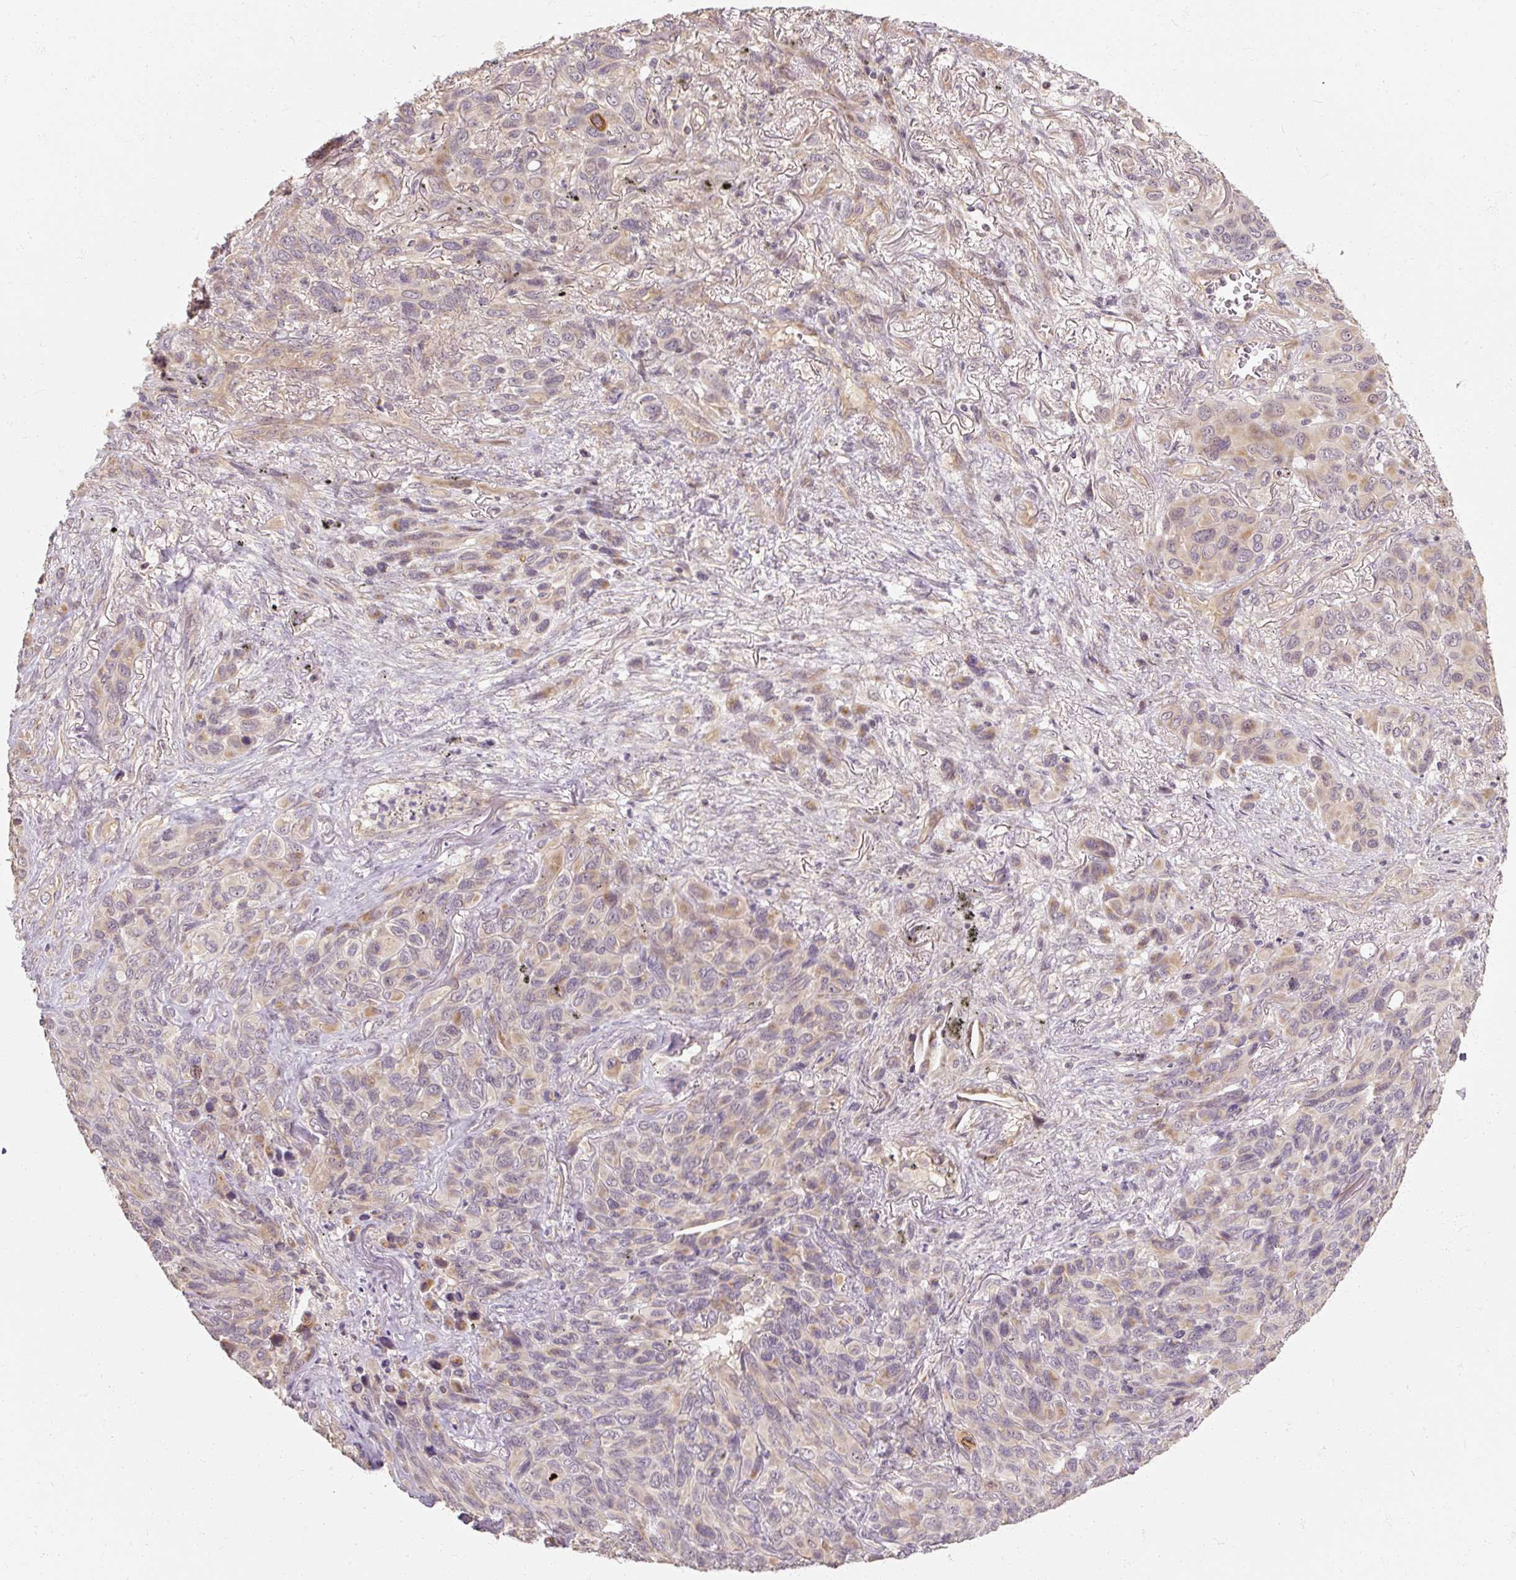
{"staining": {"intensity": "weak", "quantity": "<25%", "location": "cytoplasmic/membranous"}, "tissue": "melanoma", "cell_type": "Tumor cells", "image_type": "cancer", "snomed": [{"axis": "morphology", "description": "Malignant melanoma, Metastatic site"}, {"axis": "topography", "description": "Lung"}], "caption": "There is no significant expression in tumor cells of malignant melanoma (metastatic site).", "gene": "RB1CC1", "patient": {"sex": "male", "age": 48}}